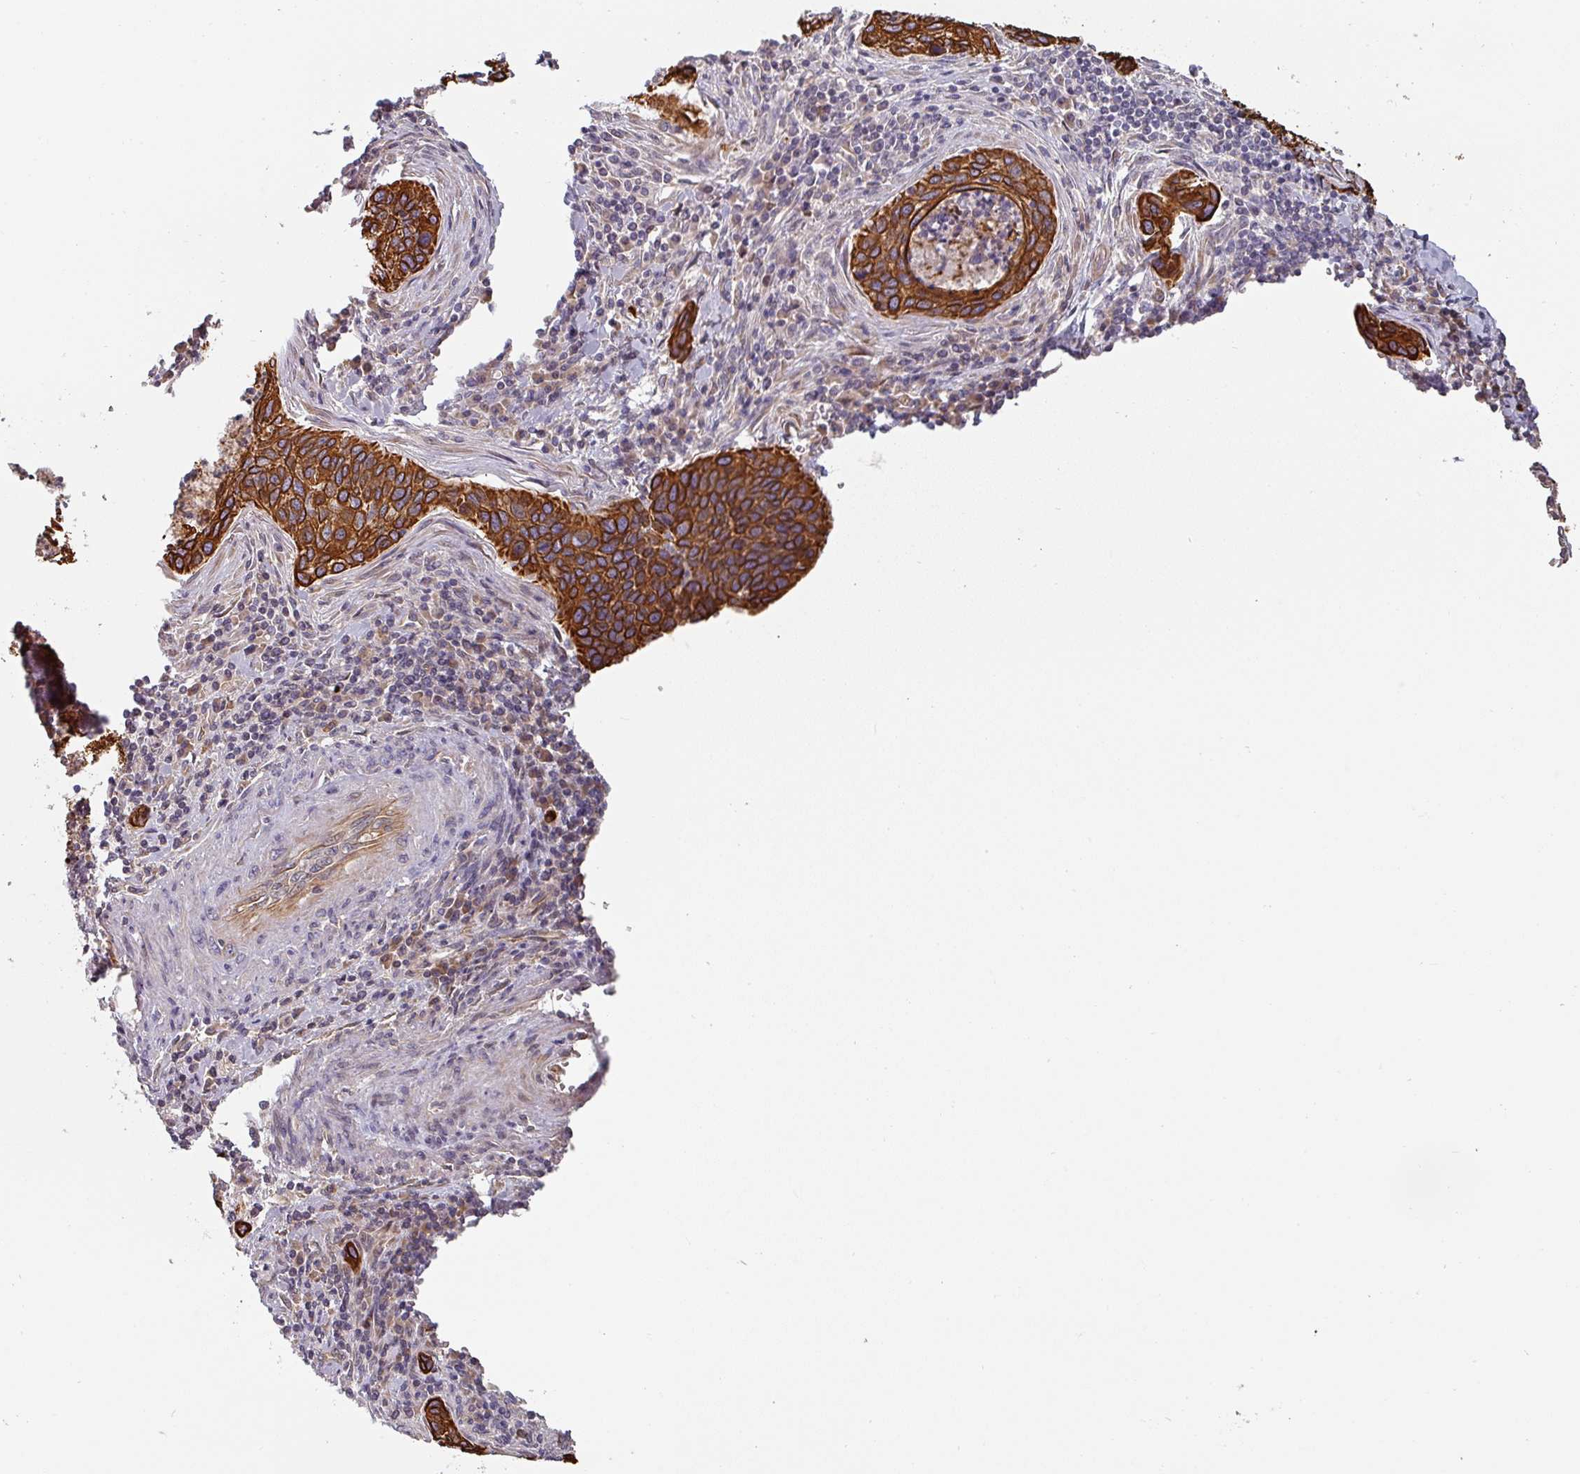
{"staining": {"intensity": "strong", "quantity": ">75%", "location": "cytoplasmic/membranous"}, "tissue": "cervical cancer", "cell_type": "Tumor cells", "image_type": "cancer", "snomed": [{"axis": "morphology", "description": "Squamous cell carcinoma, NOS"}, {"axis": "topography", "description": "Cervix"}], "caption": "DAB immunohistochemical staining of squamous cell carcinoma (cervical) exhibits strong cytoplasmic/membranous protein staining in about >75% of tumor cells.", "gene": "CEP78", "patient": {"sex": "female", "age": 53}}